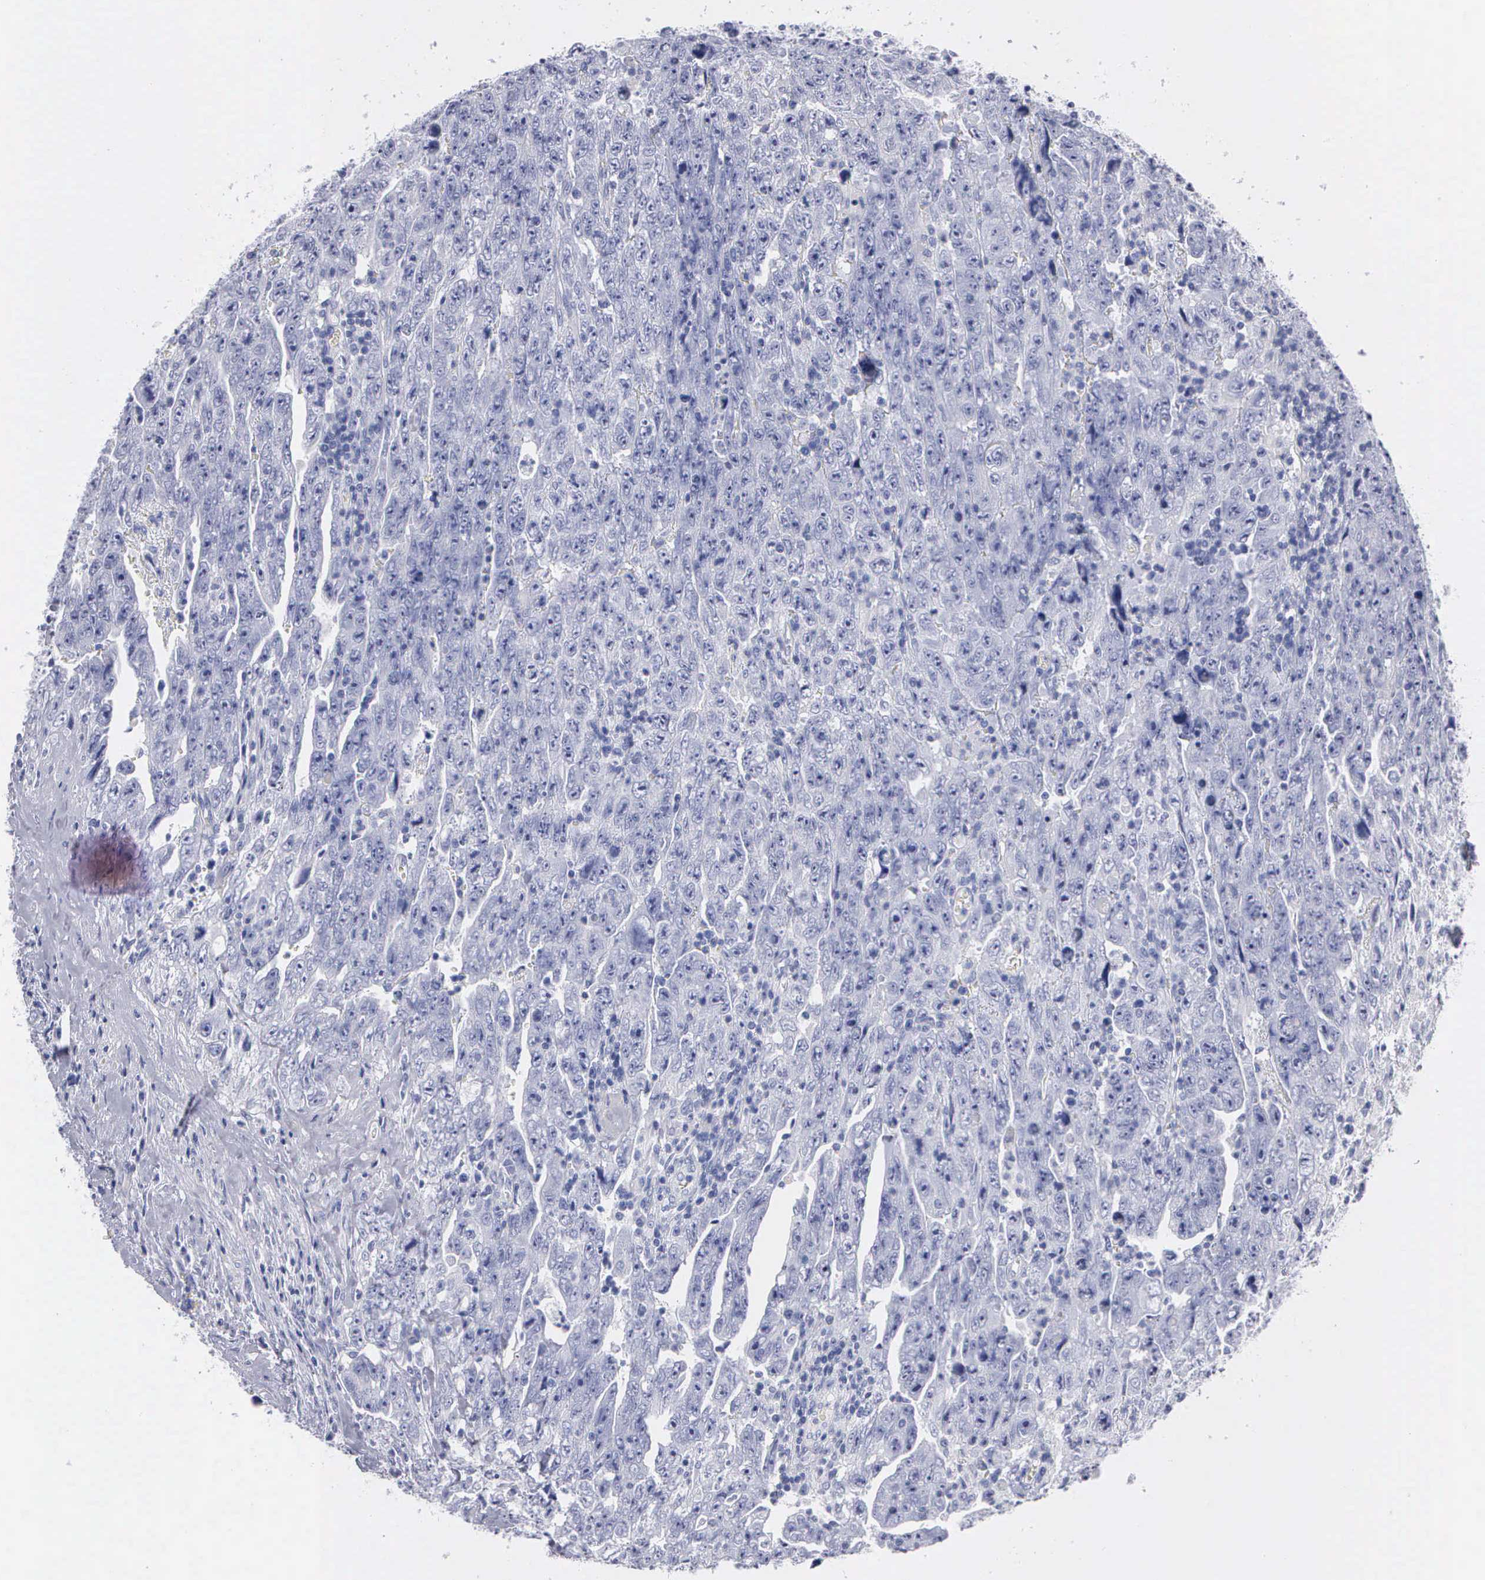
{"staining": {"intensity": "negative", "quantity": "none", "location": "none"}, "tissue": "testis cancer", "cell_type": "Tumor cells", "image_type": "cancer", "snomed": [{"axis": "morphology", "description": "Carcinoma, Embryonal, NOS"}, {"axis": "topography", "description": "Testis"}], "caption": "This is a micrograph of immunohistochemistry staining of testis cancer, which shows no expression in tumor cells.", "gene": "CYP19A1", "patient": {"sex": "male", "age": 28}}